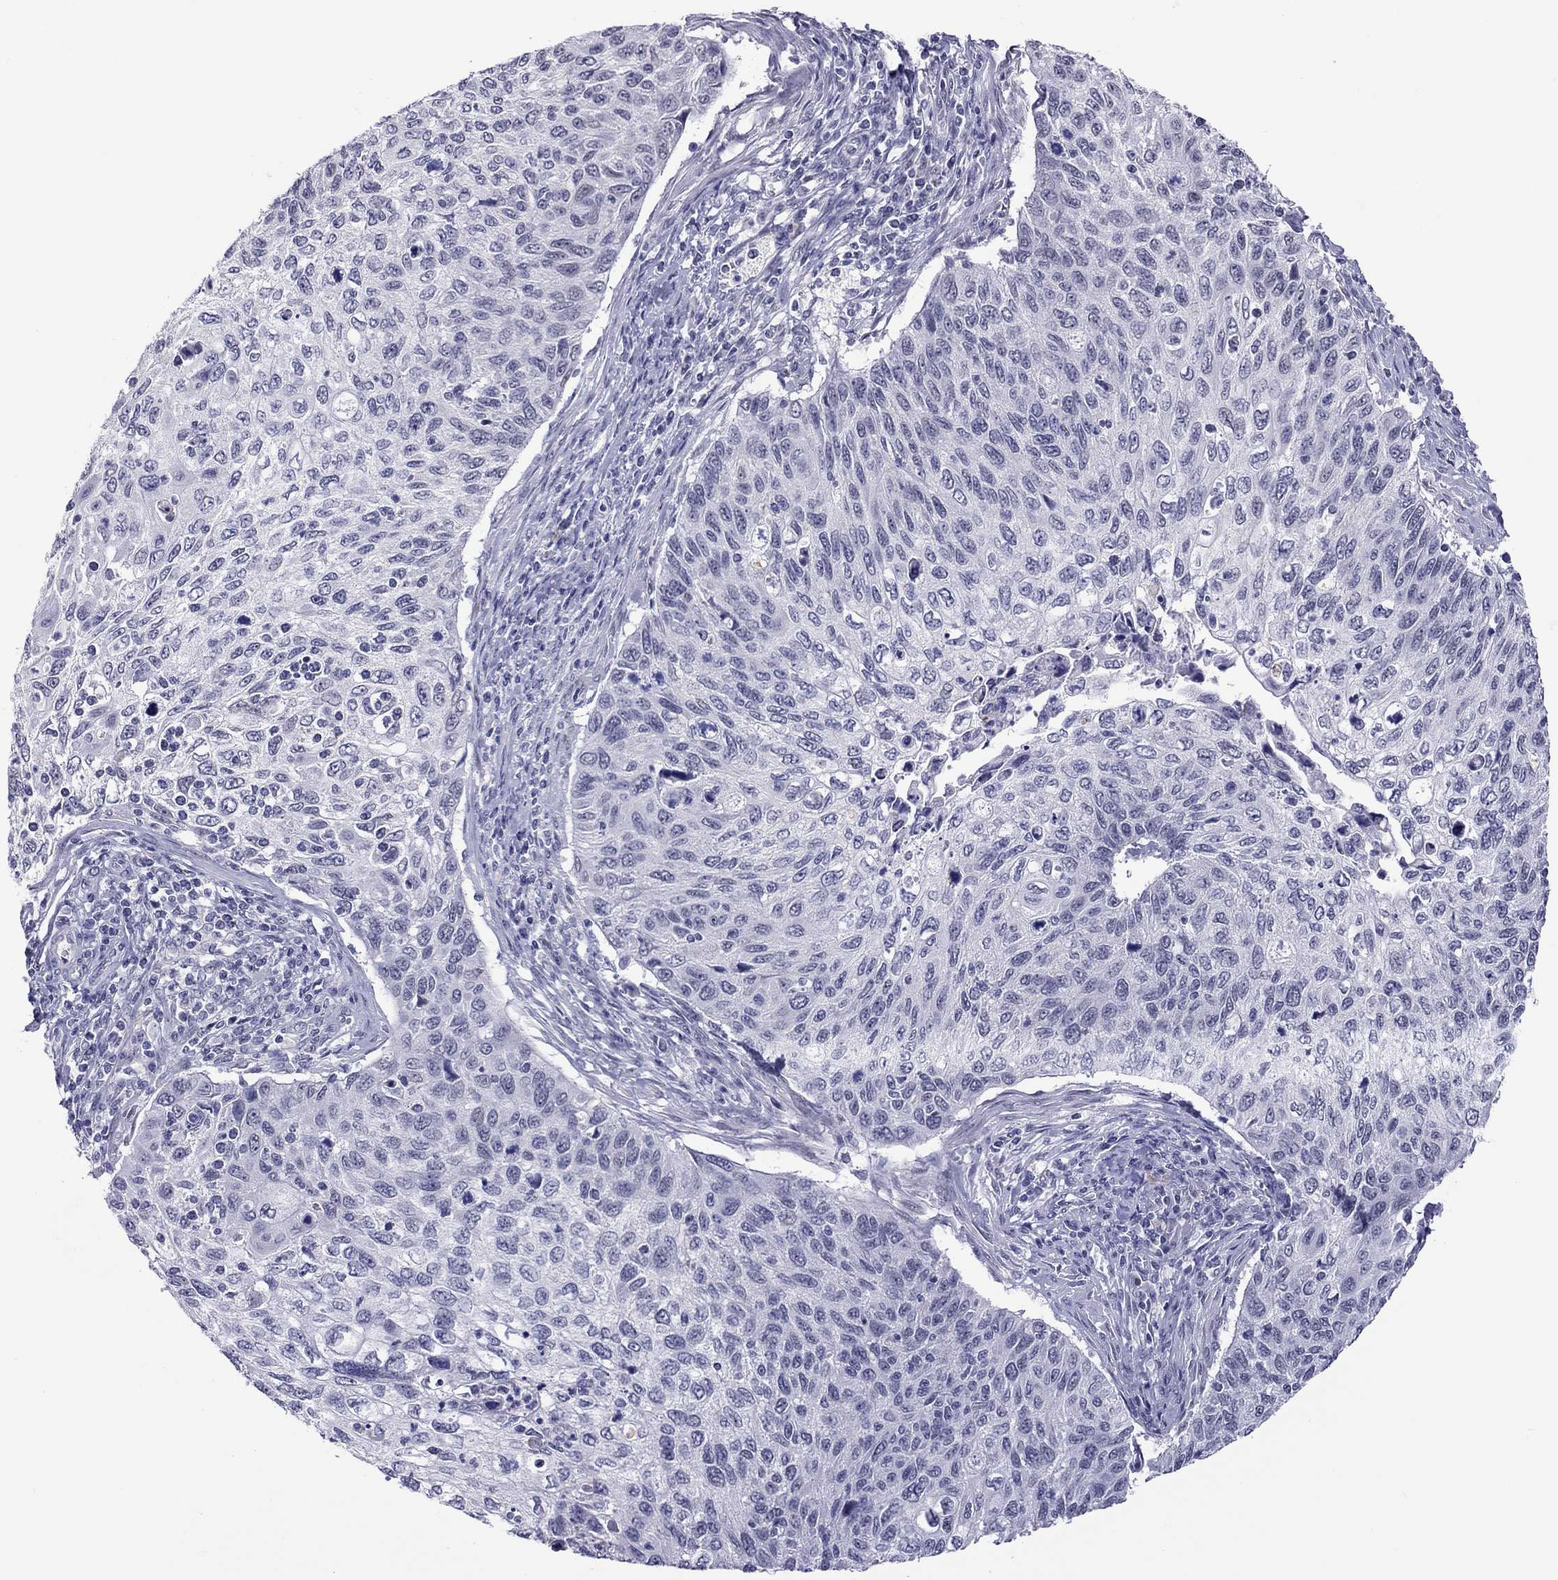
{"staining": {"intensity": "negative", "quantity": "none", "location": "none"}, "tissue": "cervical cancer", "cell_type": "Tumor cells", "image_type": "cancer", "snomed": [{"axis": "morphology", "description": "Squamous cell carcinoma, NOS"}, {"axis": "topography", "description": "Cervix"}], "caption": "Immunohistochemistry of cervical cancer (squamous cell carcinoma) demonstrates no staining in tumor cells.", "gene": "CHRNB3", "patient": {"sex": "female", "age": 70}}